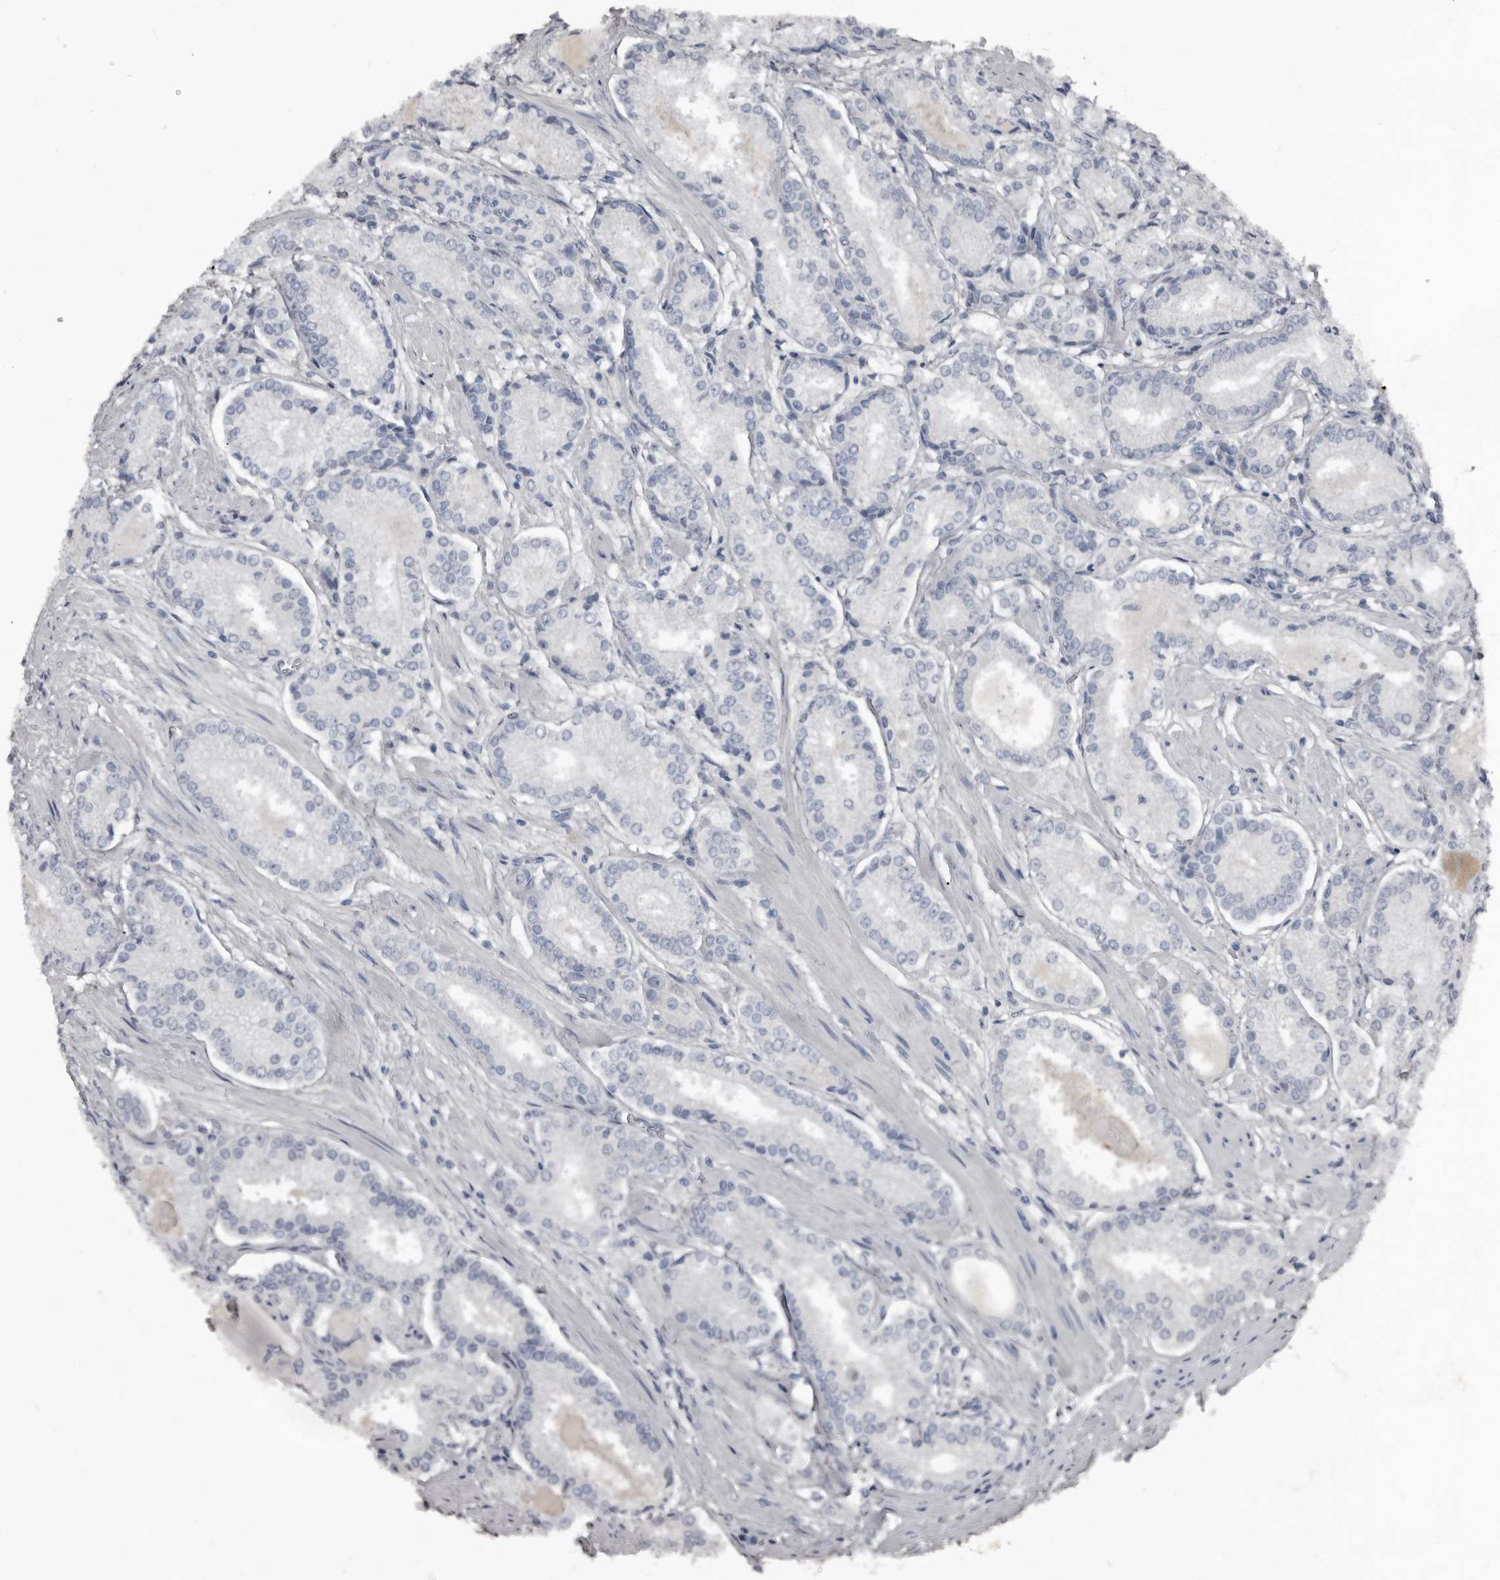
{"staining": {"intensity": "negative", "quantity": "none", "location": "none"}, "tissue": "prostate cancer", "cell_type": "Tumor cells", "image_type": "cancer", "snomed": [{"axis": "morphology", "description": "Adenocarcinoma, Low grade"}, {"axis": "topography", "description": "Prostate"}], "caption": "The image displays no significant staining in tumor cells of prostate adenocarcinoma (low-grade).", "gene": "GREB1", "patient": {"sex": "male", "age": 54}}